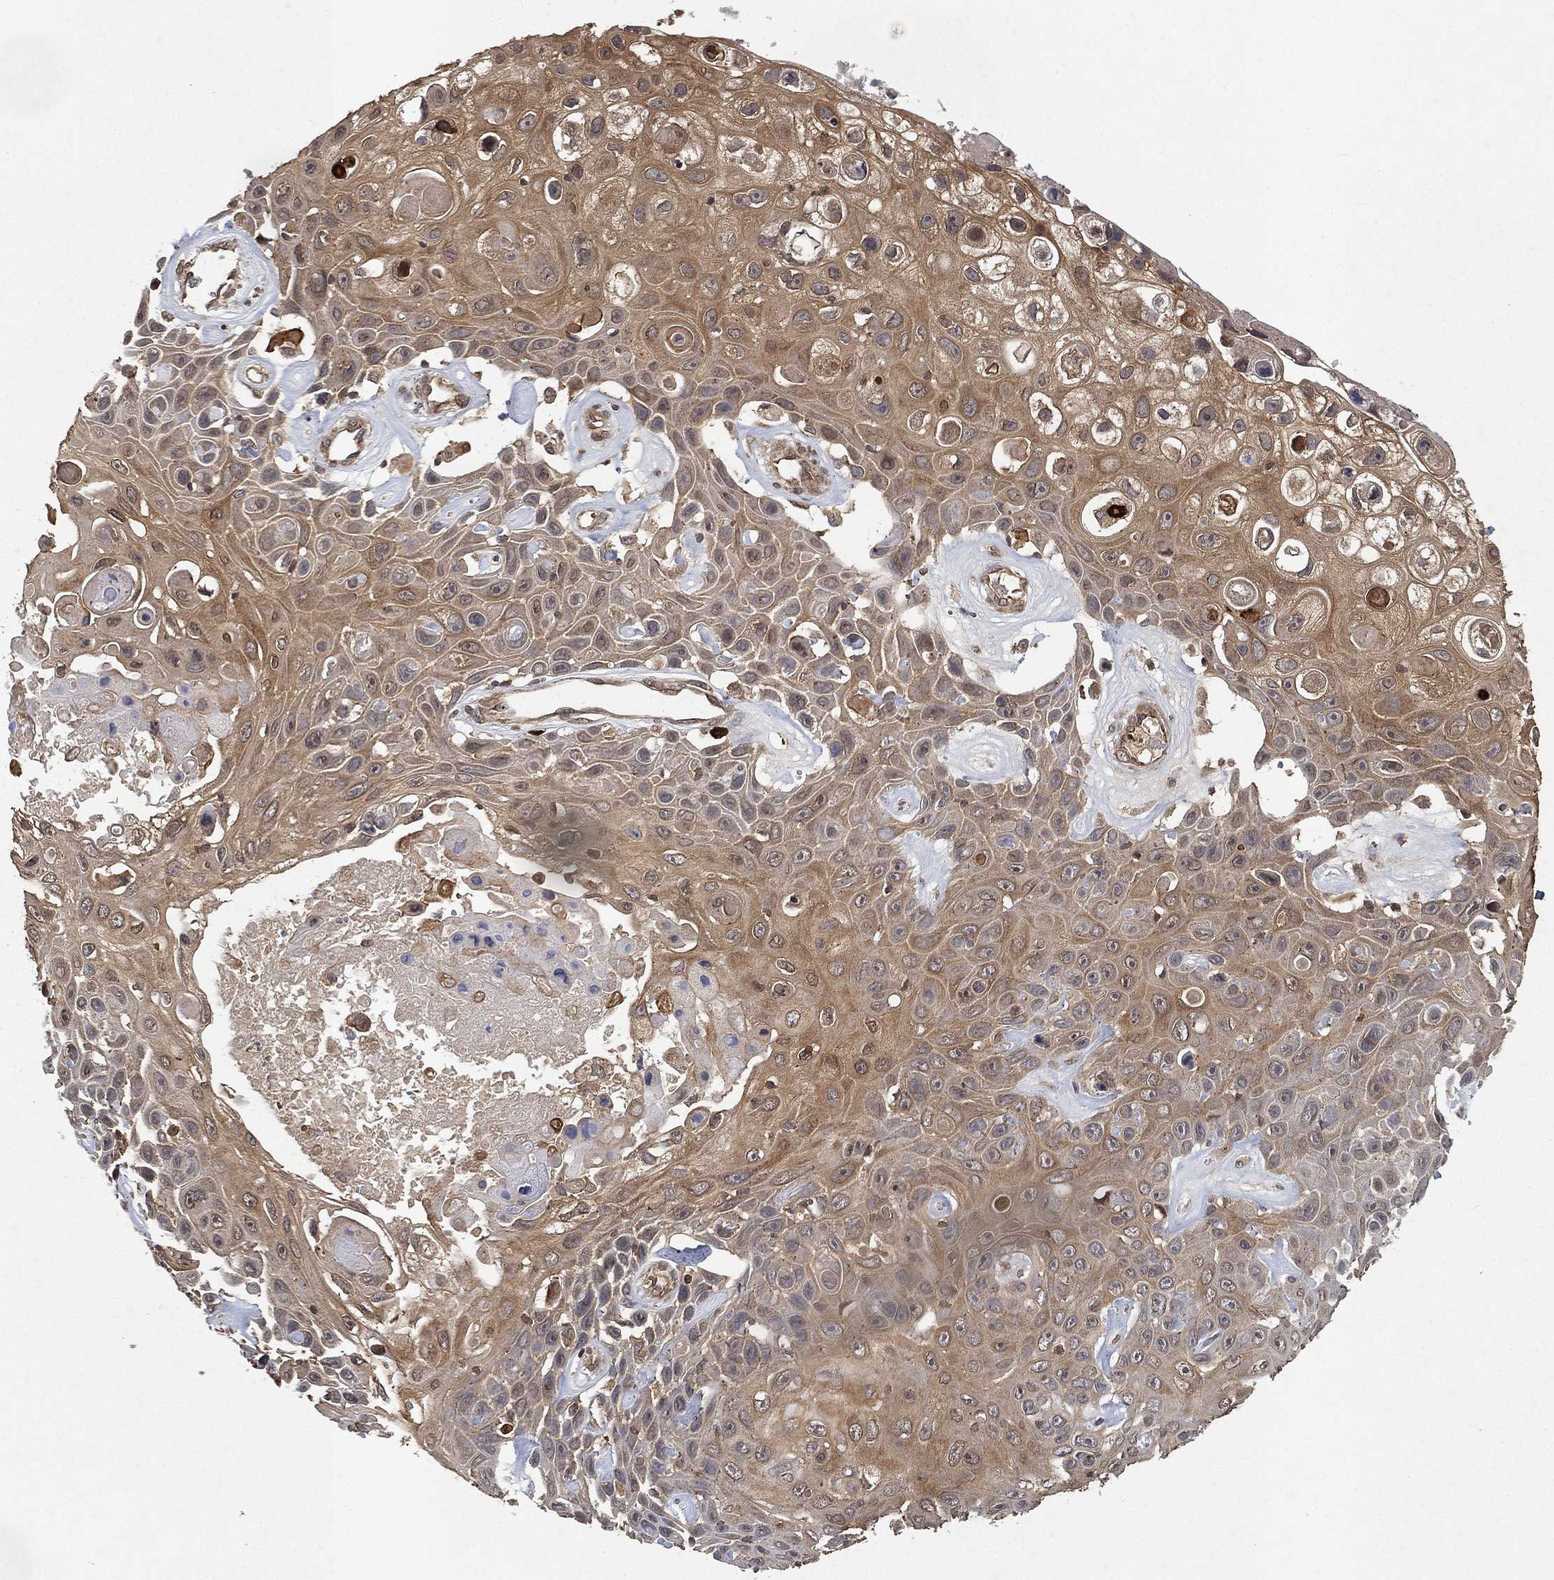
{"staining": {"intensity": "moderate", "quantity": ">75%", "location": "cytoplasmic/membranous"}, "tissue": "skin cancer", "cell_type": "Tumor cells", "image_type": "cancer", "snomed": [{"axis": "morphology", "description": "Squamous cell carcinoma, NOS"}, {"axis": "topography", "description": "Skin"}], "caption": "Tumor cells demonstrate medium levels of moderate cytoplasmic/membranous staining in approximately >75% of cells in human skin cancer.", "gene": "UBA5", "patient": {"sex": "male", "age": 82}}